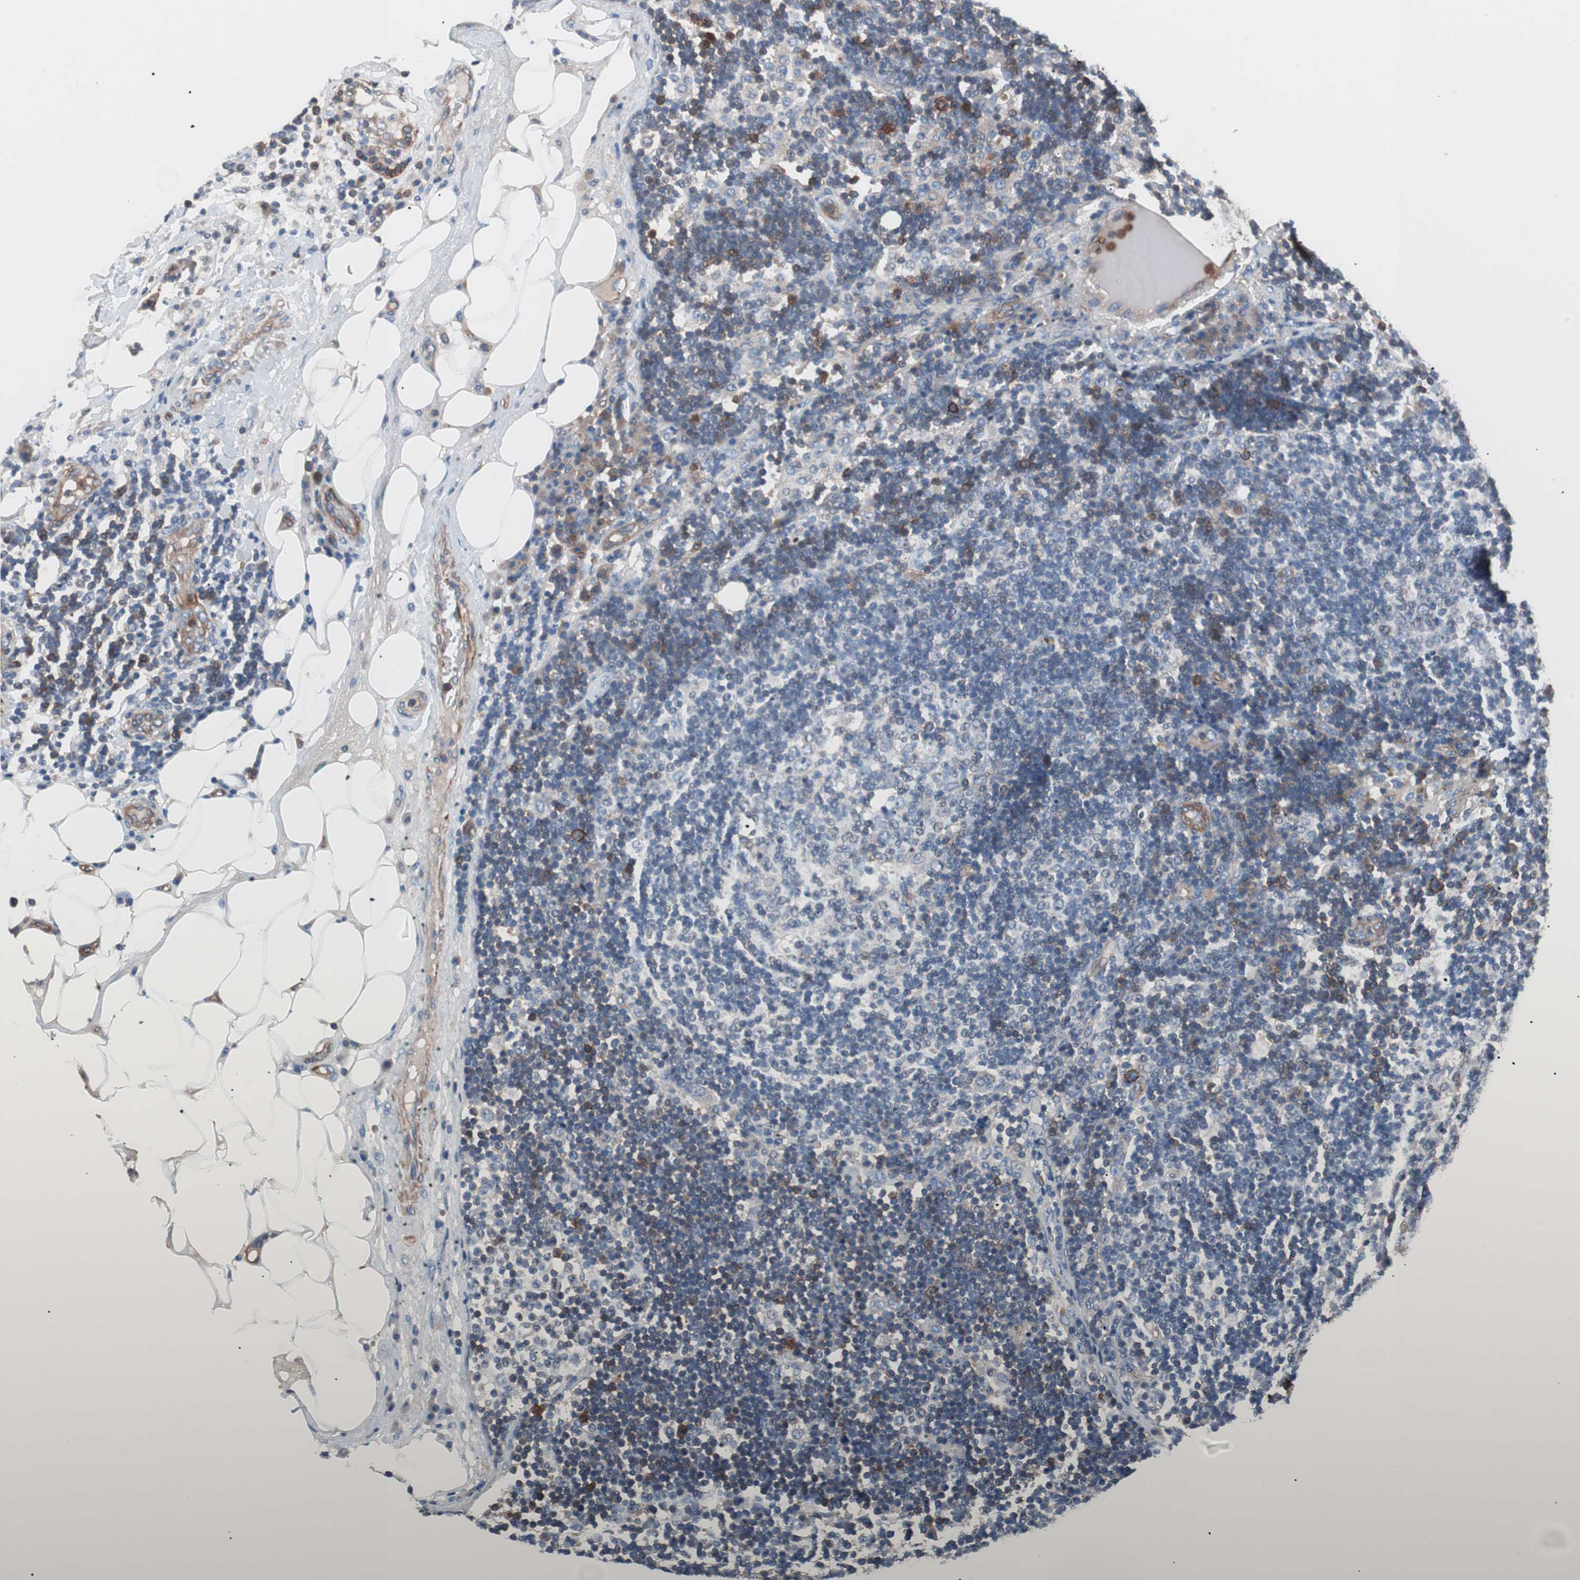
{"staining": {"intensity": "strong", "quantity": "<25%", "location": "cytoplasmic/membranous"}, "tissue": "lymph node", "cell_type": "Germinal center cells", "image_type": "normal", "snomed": [{"axis": "morphology", "description": "Normal tissue, NOS"}, {"axis": "morphology", "description": "Squamous cell carcinoma, metastatic, NOS"}, {"axis": "topography", "description": "Lymph node"}], "caption": "Benign lymph node was stained to show a protein in brown. There is medium levels of strong cytoplasmic/membranous expression in approximately <25% of germinal center cells. The staining was performed using DAB to visualize the protein expression in brown, while the nuclei were stained in blue with hematoxylin (Magnification: 20x).", "gene": "GPR160", "patient": {"sex": "female", "age": 53}}